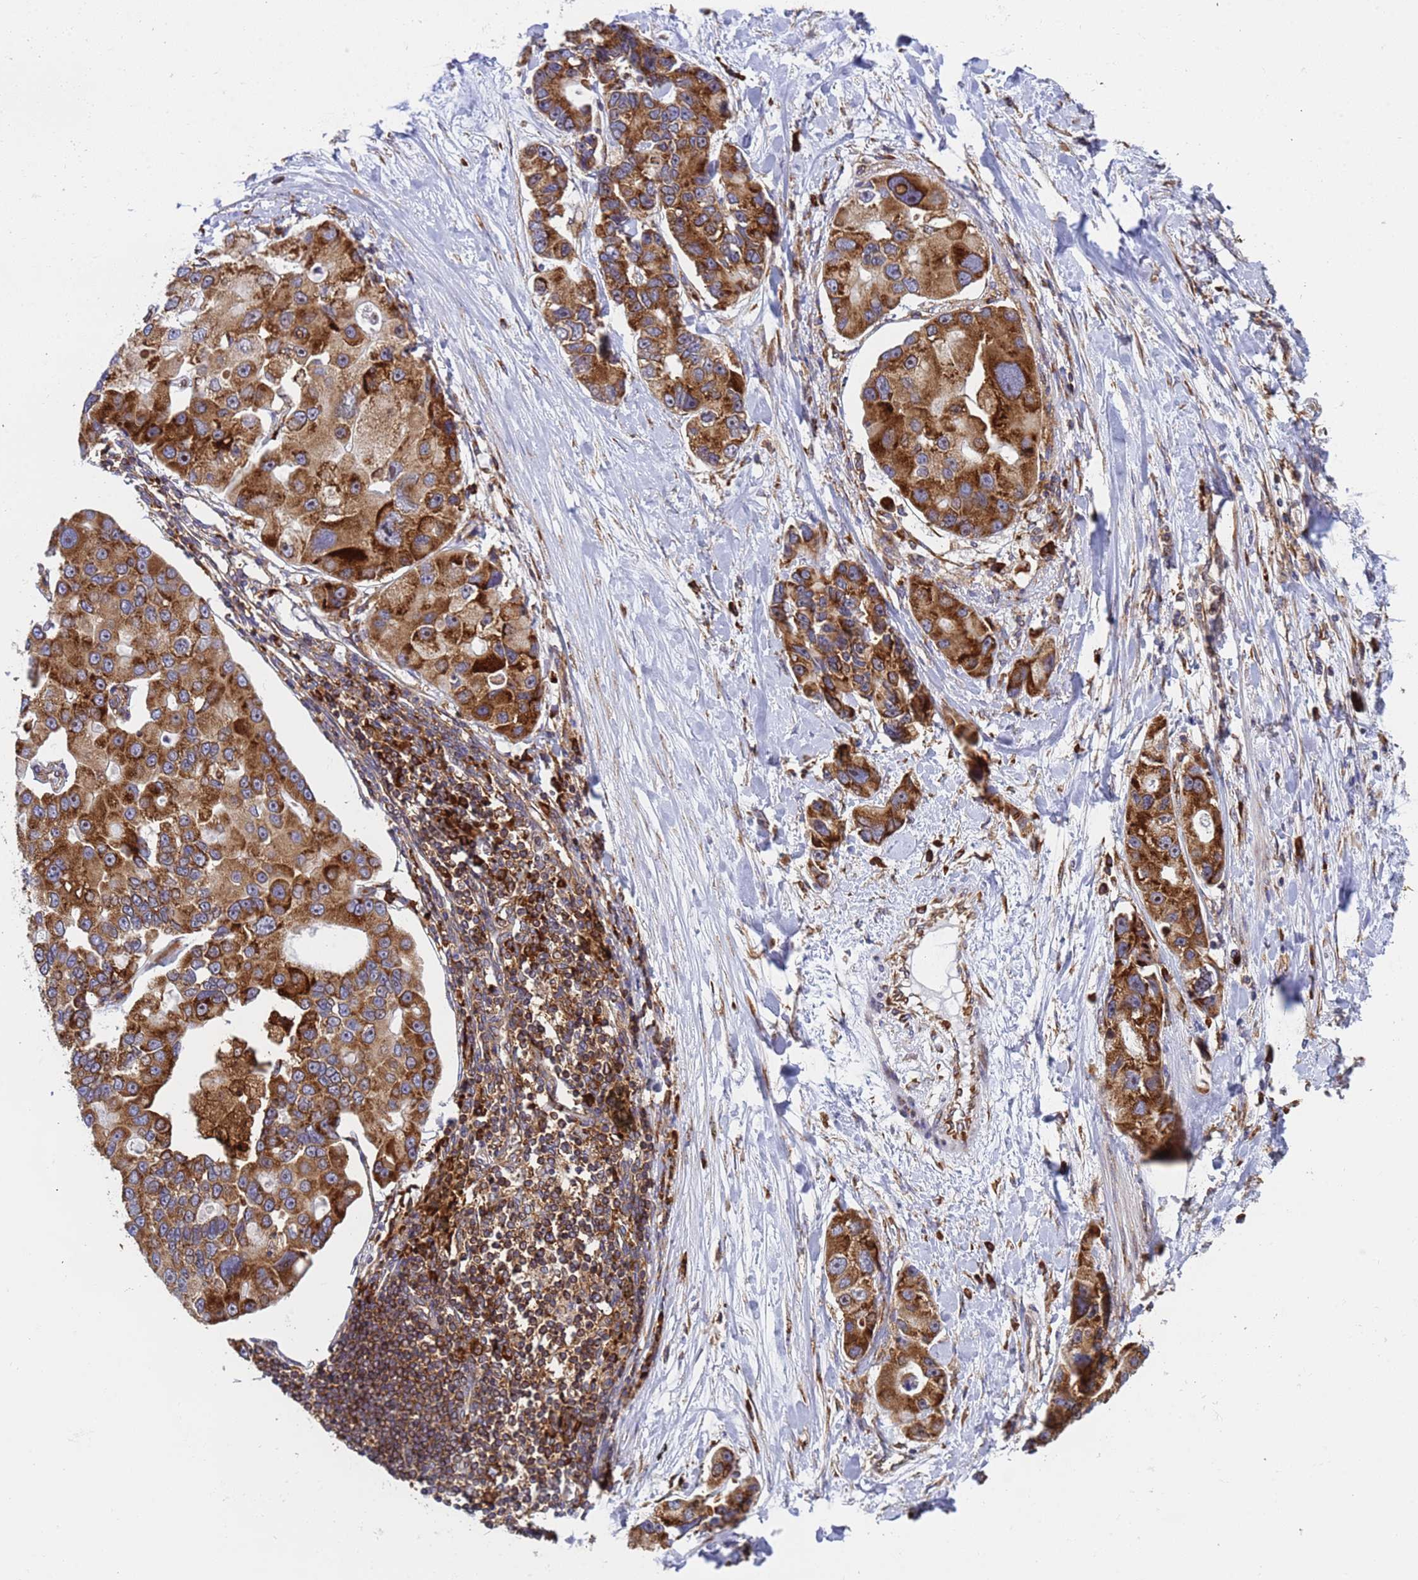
{"staining": {"intensity": "strong", "quantity": ">75%", "location": "cytoplasmic/membranous"}, "tissue": "lung cancer", "cell_type": "Tumor cells", "image_type": "cancer", "snomed": [{"axis": "morphology", "description": "Adenocarcinoma, NOS"}, {"axis": "topography", "description": "Lung"}], "caption": "IHC (DAB (3,3'-diaminobenzidine)) staining of human lung cancer reveals strong cytoplasmic/membranous protein expression in approximately >75% of tumor cells. (DAB (3,3'-diaminobenzidine) = brown stain, brightfield microscopy at high magnification).", "gene": "RPL36", "patient": {"sex": "female", "age": 54}}